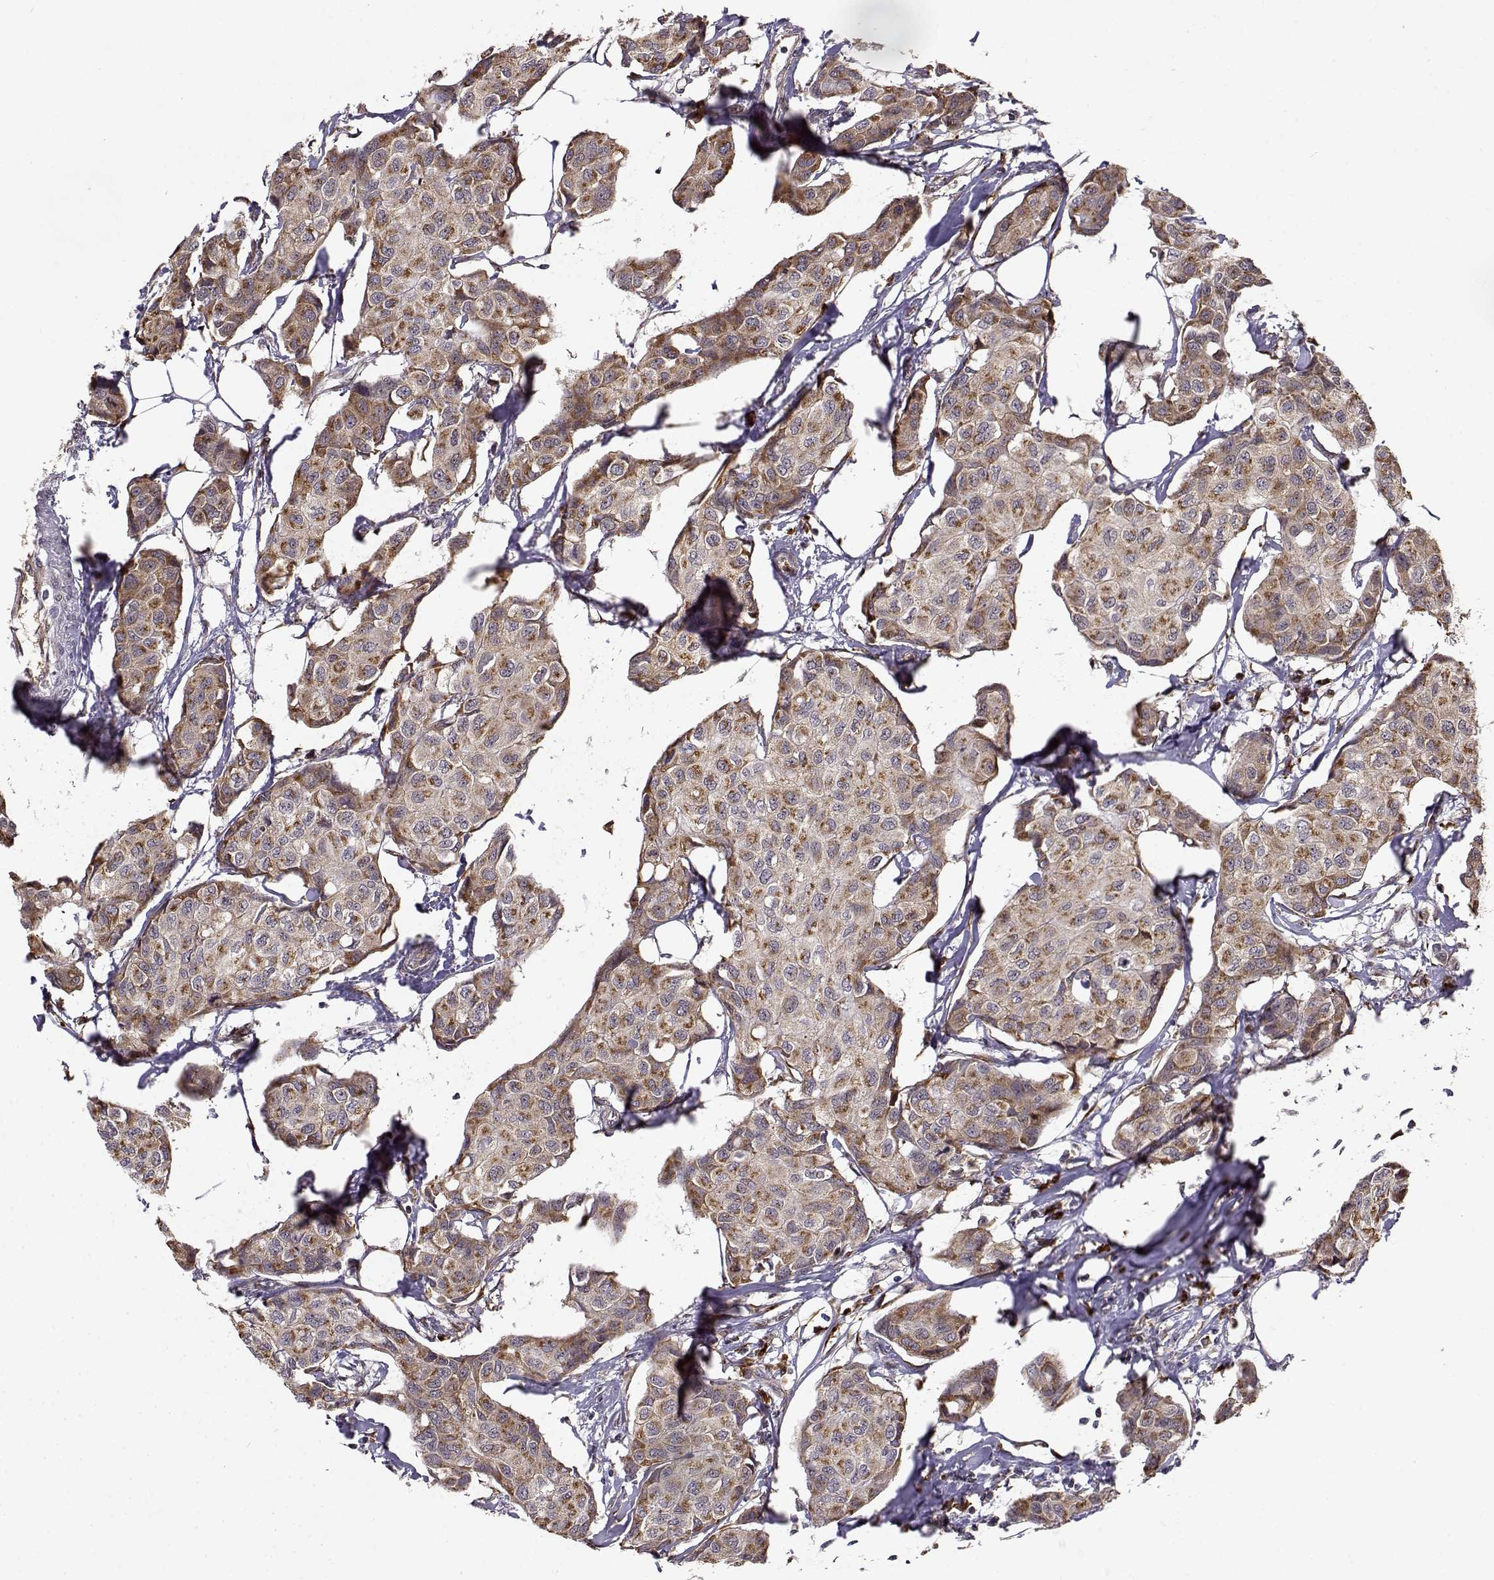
{"staining": {"intensity": "moderate", "quantity": ">75%", "location": "cytoplasmic/membranous"}, "tissue": "breast cancer", "cell_type": "Tumor cells", "image_type": "cancer", "snomed": [{"axis": "morphology", "description": "Duct carcinoma"}, {"axis": "topography", "description": "Breast"}], "caption": "Breast infiltrating ductal carcinoma stained for a protein reveals moderate cytoplasmic/membranous positivity in tumor cells.", "gene": "RPL31", "patient": {"sex": "female", "age": 80}}